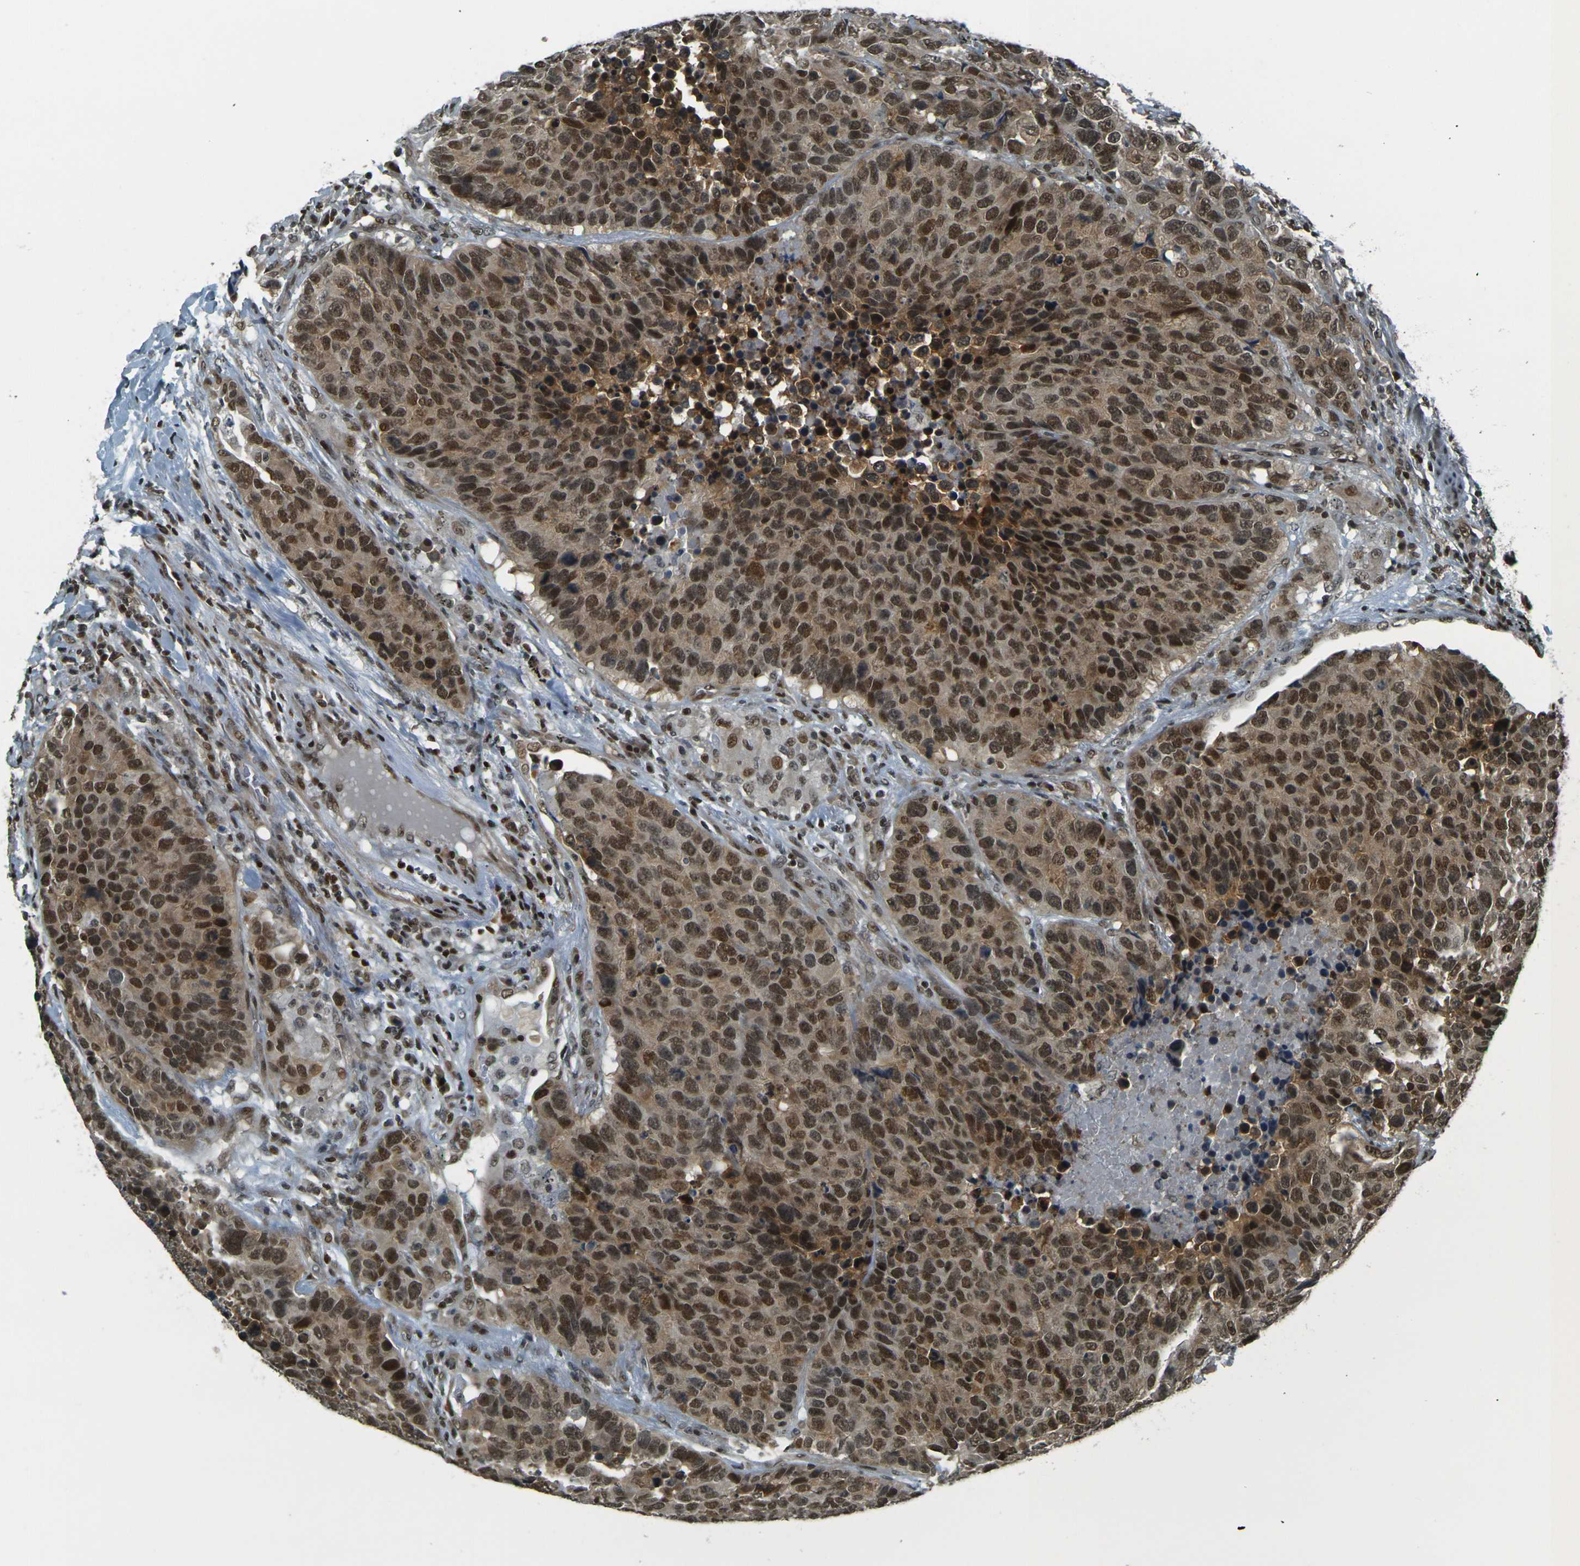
{"staining": {"intensity": "moderate", "quantity": ">75%", "location": "nuclear"}, "tissue": "carcinoid", "cell_type": "Tumor cells", "image_type": "cancer", "snomed": [{"axis": "morphology", "description": "Carcinoid, malignant, NOS"}, {"axis": "topography", "description": "Lung"}], "caption": "Immunohistochemical staining of carcinoid (malignant) exhibits medium levels of moderate nuclear positivity in about >75% of tumor cells. The protein is shown in brown color, while the nuclei are stained blue.", "gene": "NHEJ1", "patient": {"sex": "male", "age": 60}}